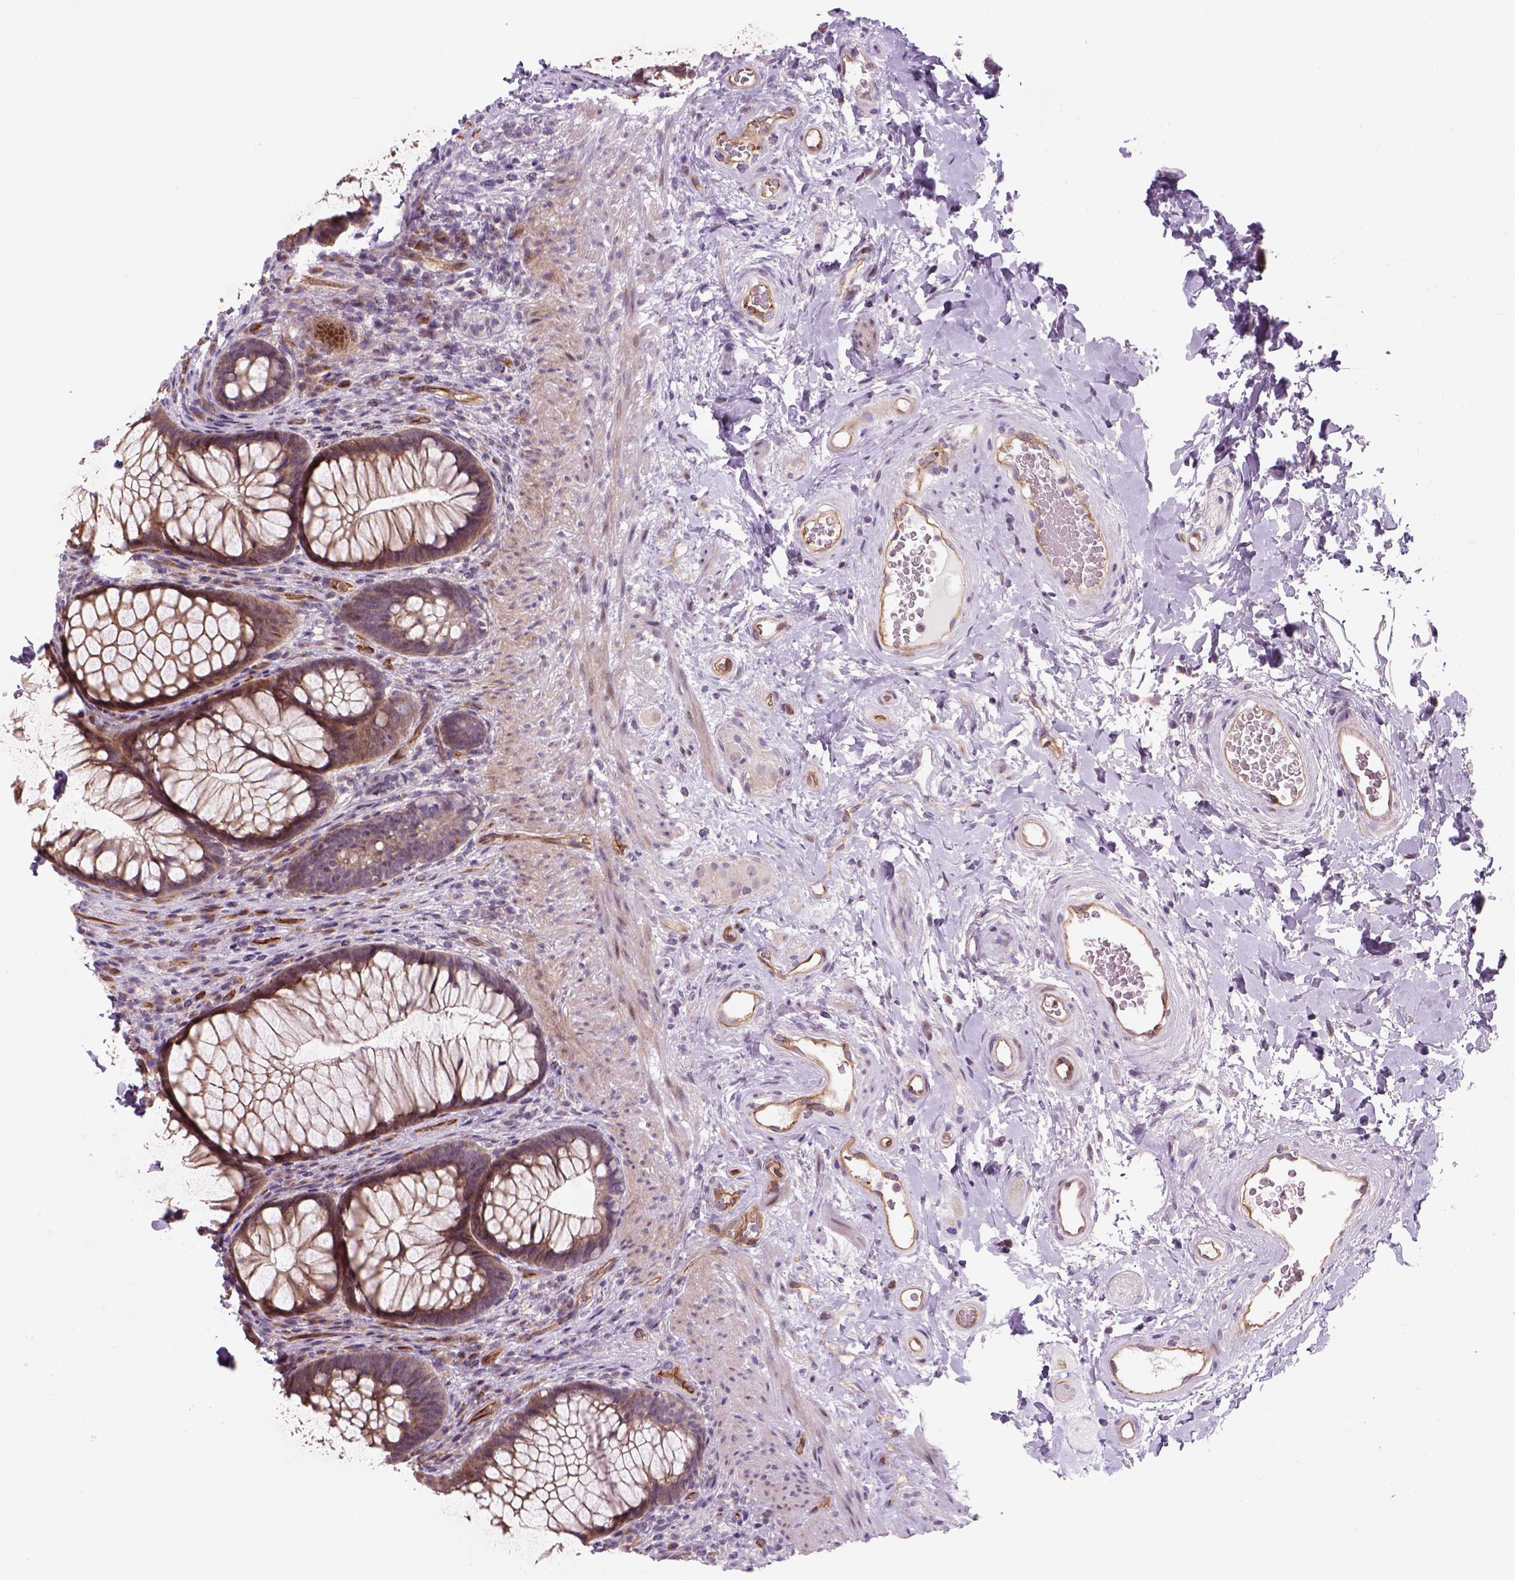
{"staining": {"intensity": "moderate", "quantity": ">75%", "location": "cytoplasmic/membranous"}, "tissue": "rectum", "cell_type": "Glandular cells", "image_type": "normal", "snomed": [{"axis": "morphology", "description": "Normal tissue, NOS"}, {"axis": "topography", "description": "Smooth muscle"}, {"axis": "topography", "description": "Rectum"}], "caption": "Moderate cytoplasmic/membranous expression for a protein is appreciated in approximately >75% of glandular cells of unremarkable rectum using immunohistochemistry.", "gene": "VSTM5", "patient": {"sex": "male", "age": 53}}